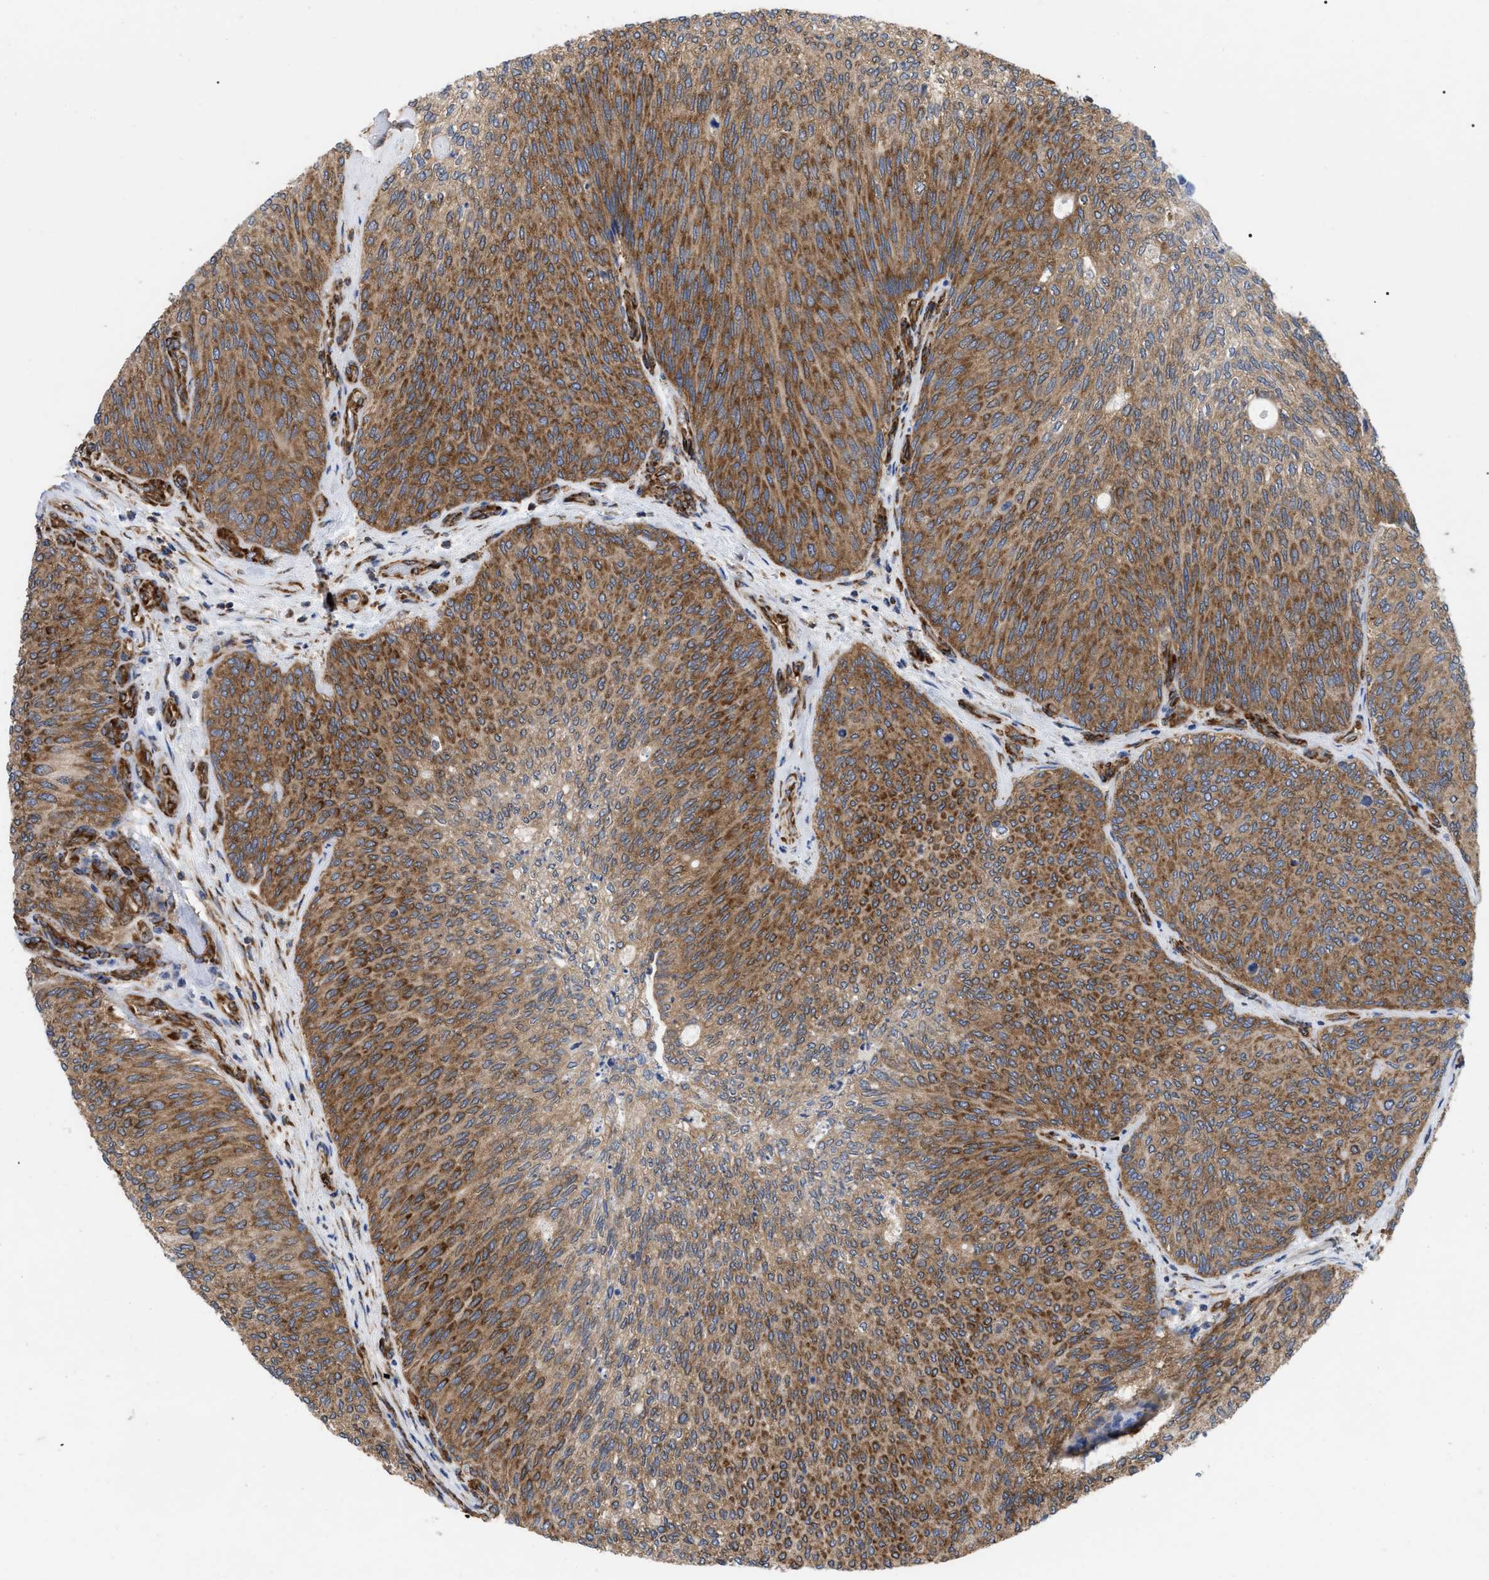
{"staining": {"intensity": "moderate", "quantity": ">75%", "location": "cytoplasmic/membranous"}, "tissue": "urothelial cancer", "cell_type": "Tumor cells", "image_type": "cancer", "snomed": [{"axis": "morphology", "description": "Urothelial carcinoma, Low grade"}, {"axis": "topography", "description": "Urinary bladder"}], "caption": "Tumor cells show moderate cytoplasmic/membranous staining in about >75% of cells in low-grade urothelial carcinoma. The protein of interest is shown in brown color, while the nuclei are stained blue.", "gene": "FAM120A", "patient": {"sex": "female", "age": 79}}